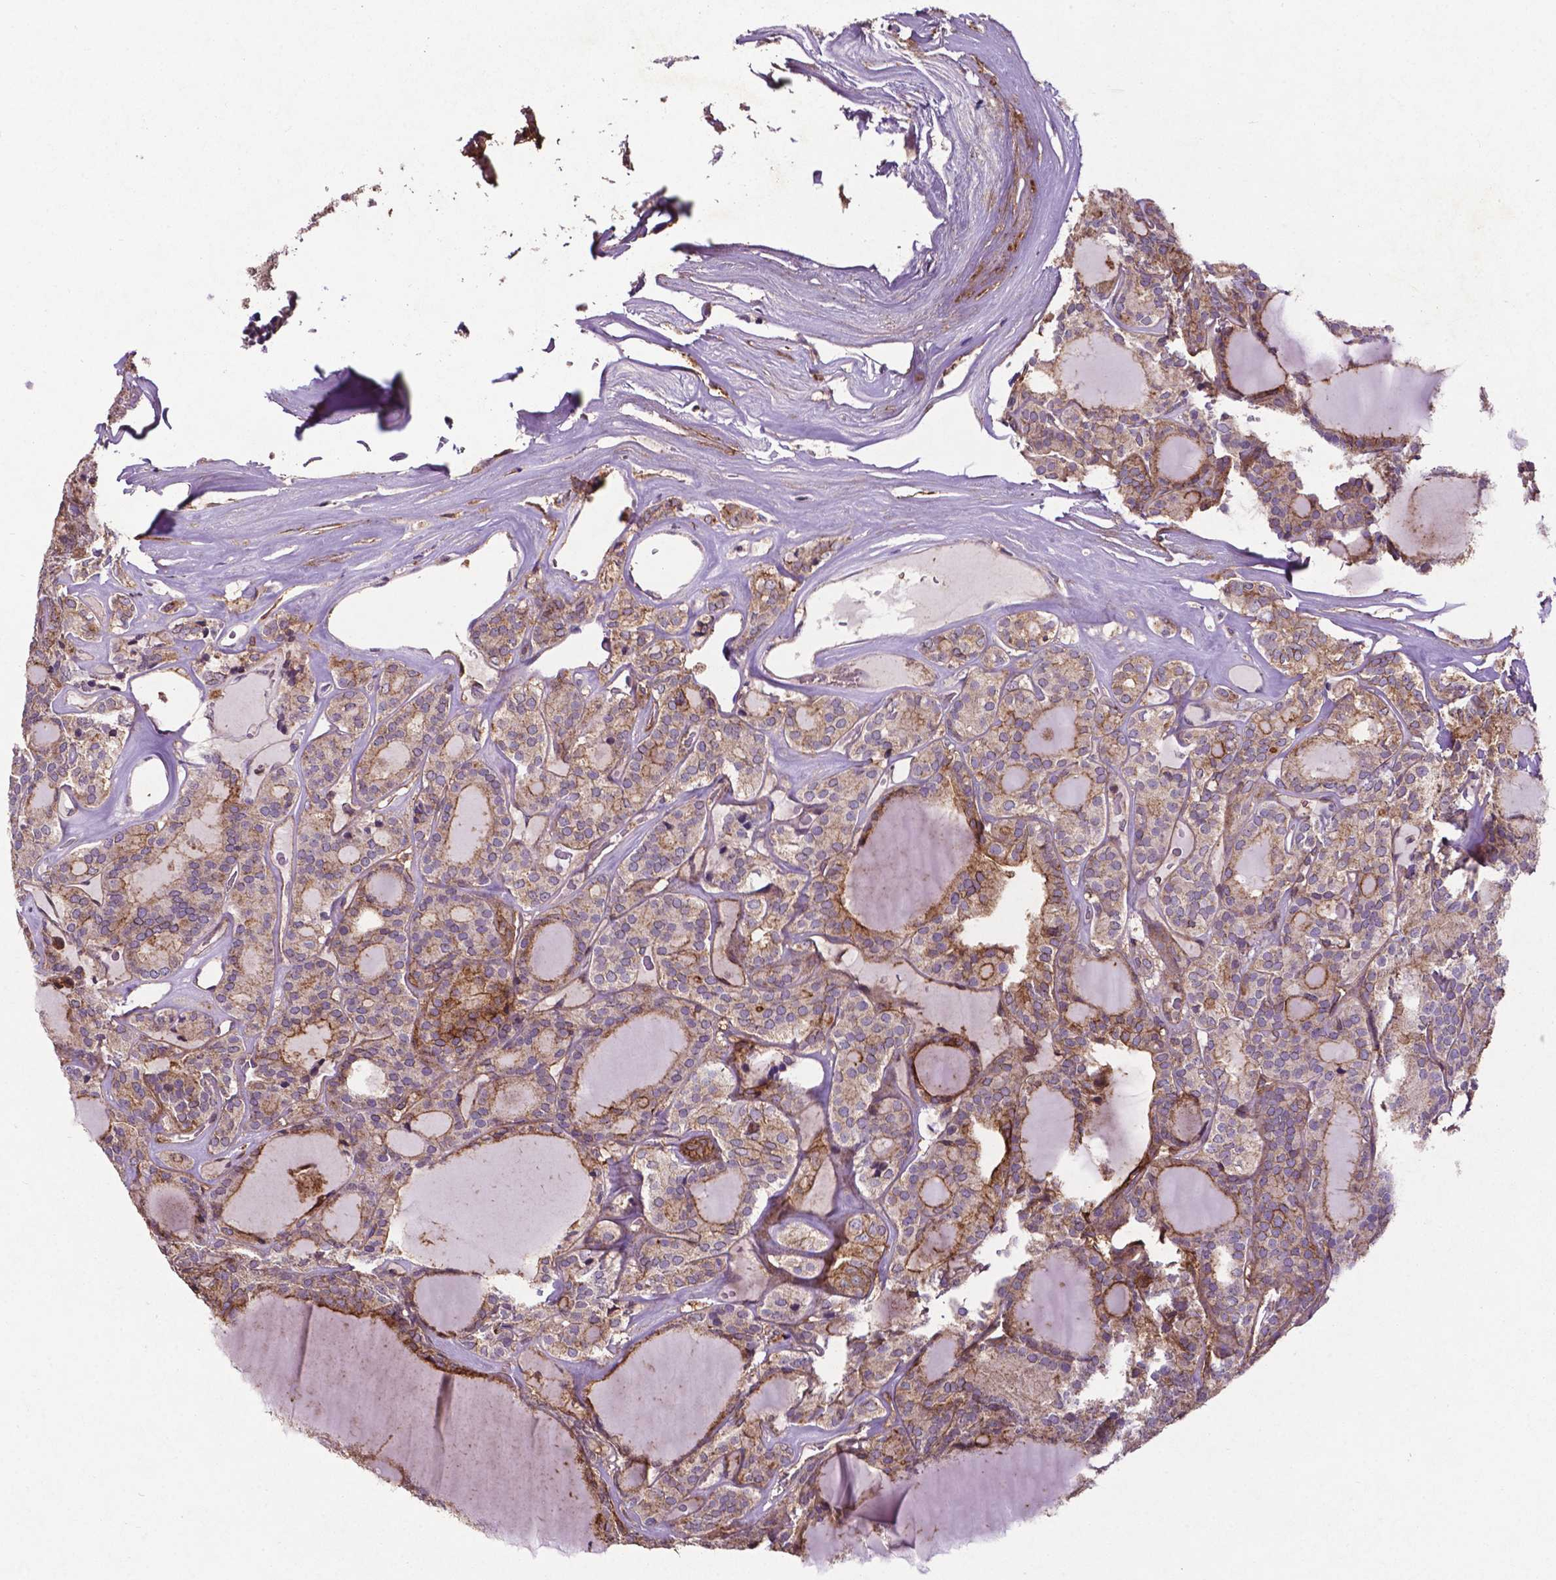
{"staining": {"intensity": "weak", "quantity": "25%-75%", "location": "cytoplasmic/membranous"}, "tissue": "thyroid cancer", "cell_type": "Tumor cells", "image_type": "cancer", "snomed": [{"axis": "morphology", "description": "Follicular adenoma carcinoma, NOS"}, {"axis": "topography", "description": "Thyroid gland"}], "caption": "High-magnification brightfield microscopy of thyroid cancer stained with DAB (brown) and counterstained with hematoxylin (blue). tumor cells exhibit weak cytoplasmic/membranous expression is identified in approximately25%-75% of cells.", "gene": "RRAS", "patient": {"sex": "male", "age": 74}}